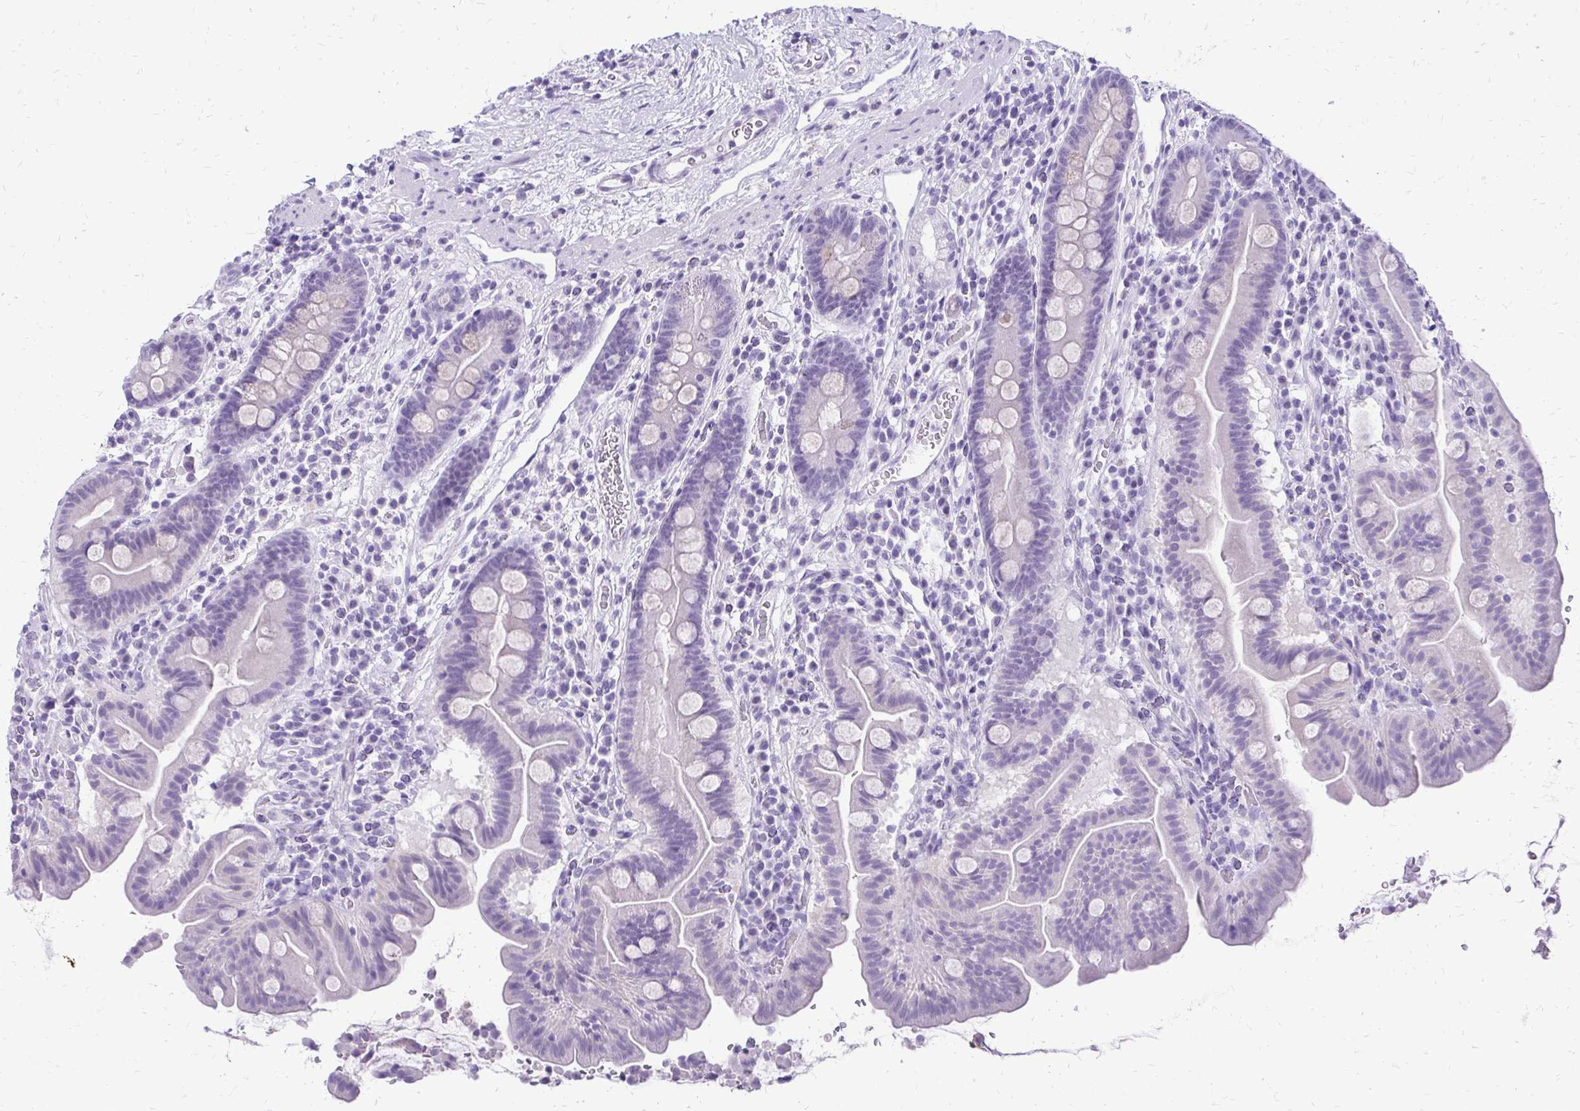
{"staining": {"intensity": "negative", "quantity": "none", "location": "none"}, "tissue": "small intestine", "cell_type": "Glandular cells", "image_type": "normal", "snomed": [{"axis": "morphology", "description": "Normal tissue, NOS"}, {"axis": "topography", "description": "Small intestine"}], "caption": "Unremarkable small intestine was stained to show a protein in brown. There is no significant positivity in glandular cells. (Brightfield microscopy of DAB (3,3'-diaminobenzidine) immunohistochemistry (IHC) at high magnification).", "gene": "SLC32A1", "patient": {"sex": "male", "age": 26}}